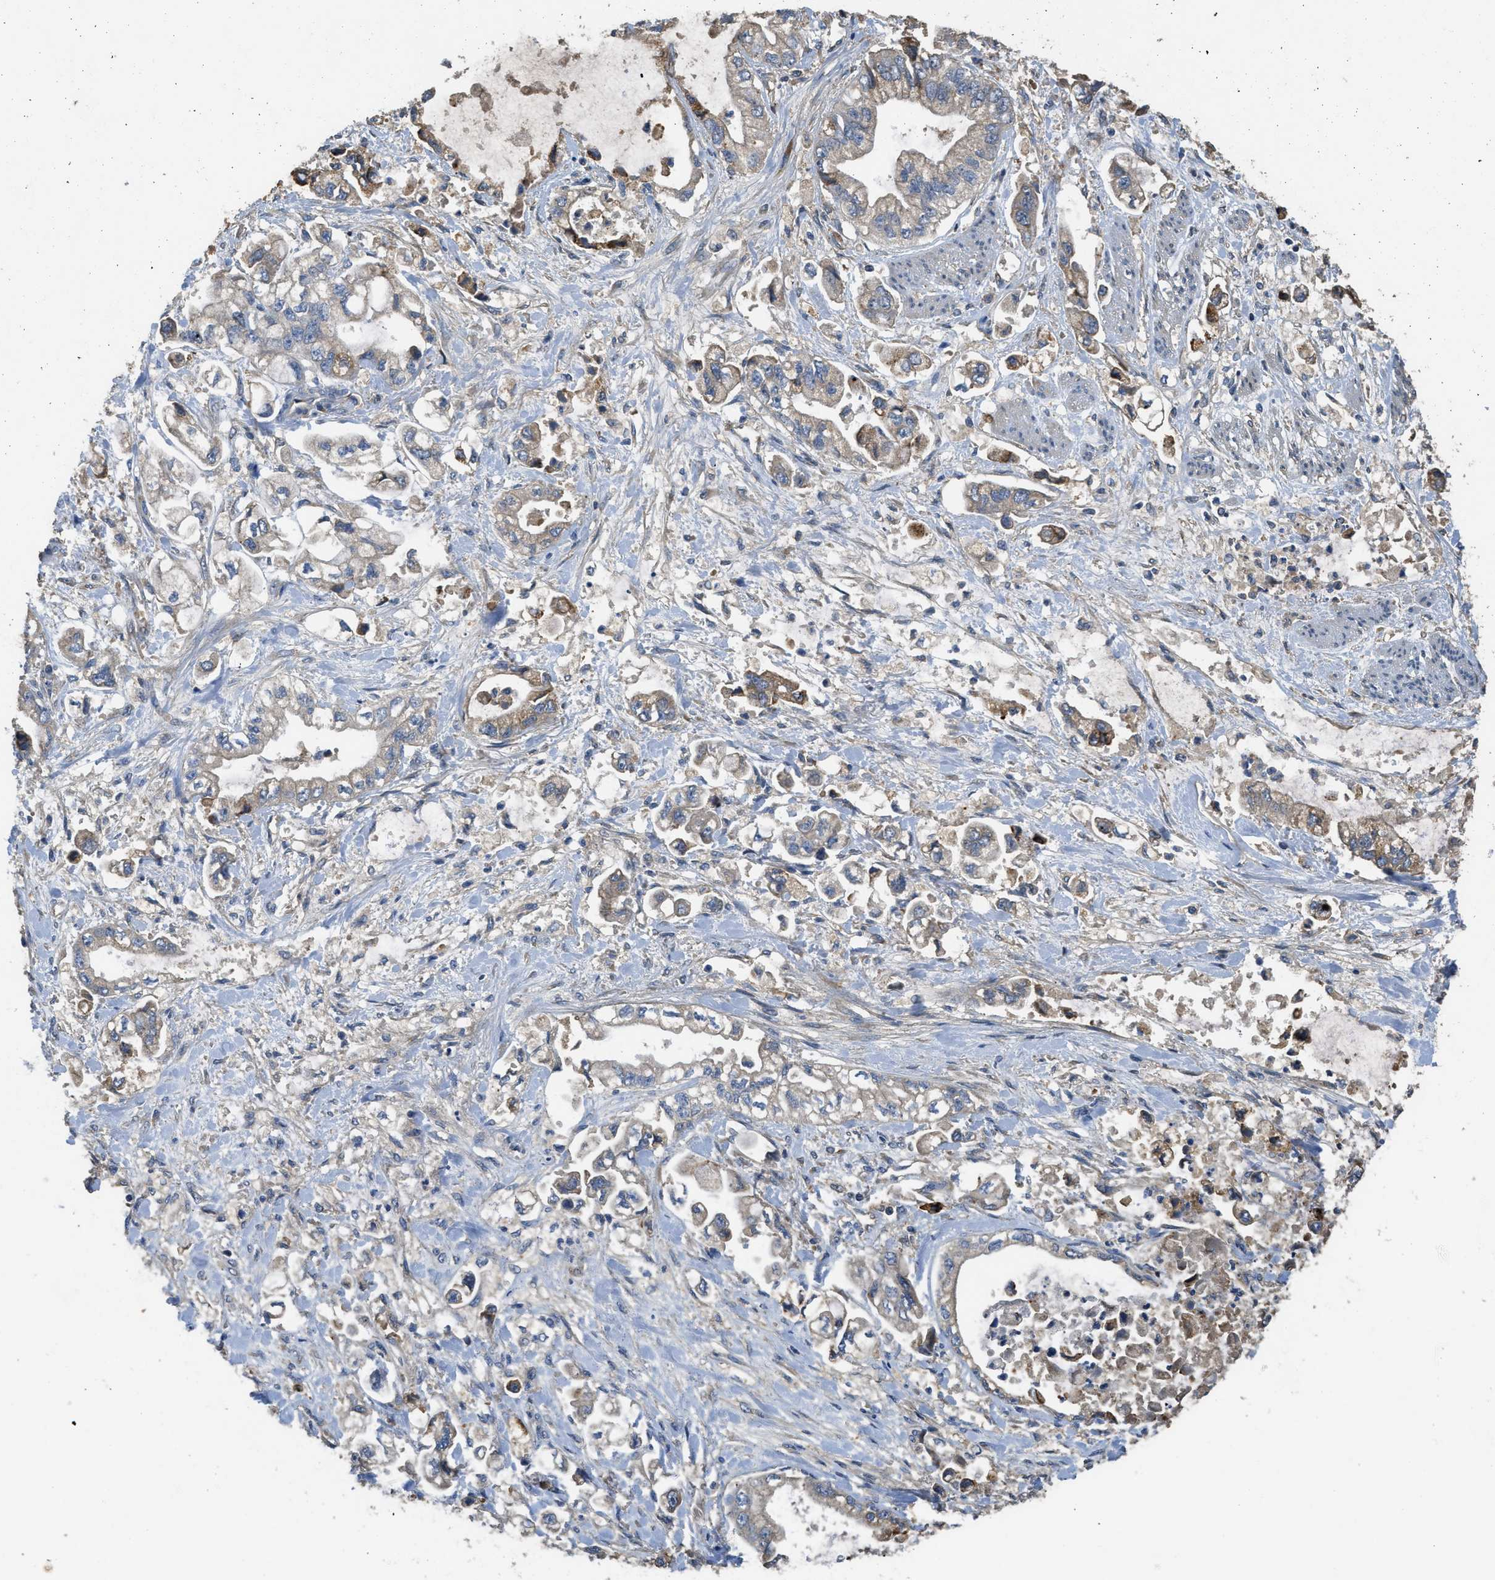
{"staining": {"intensity": "moderate", "quantity": "<25%", "location": "cytoplasmic/membranous"}, "tissue": "stomach cancer", "cell_type": "Tumor cells", "image_type": "cancer", "snomed": [{"axis": "morphology", "description": "Normal tissue, NOS"}, {"axis": "morphology", "description": "Adenocarcinoma, NOS"}, {"axis": "topography", "description": "Stomach"}], "caption": "IHC photomicrograph of neoplastic tissue: human adenocarcinoma (stomach) stained using immunohistochemistry demonstrates low levels of moderate protein expression localized specifically in the cytoplasmic/membranous of tumor cells, appearing as a cytoplasmic/membranous brown color.", "gene": "RIPK2", "patient": {"sex": "male", "age": 62}}